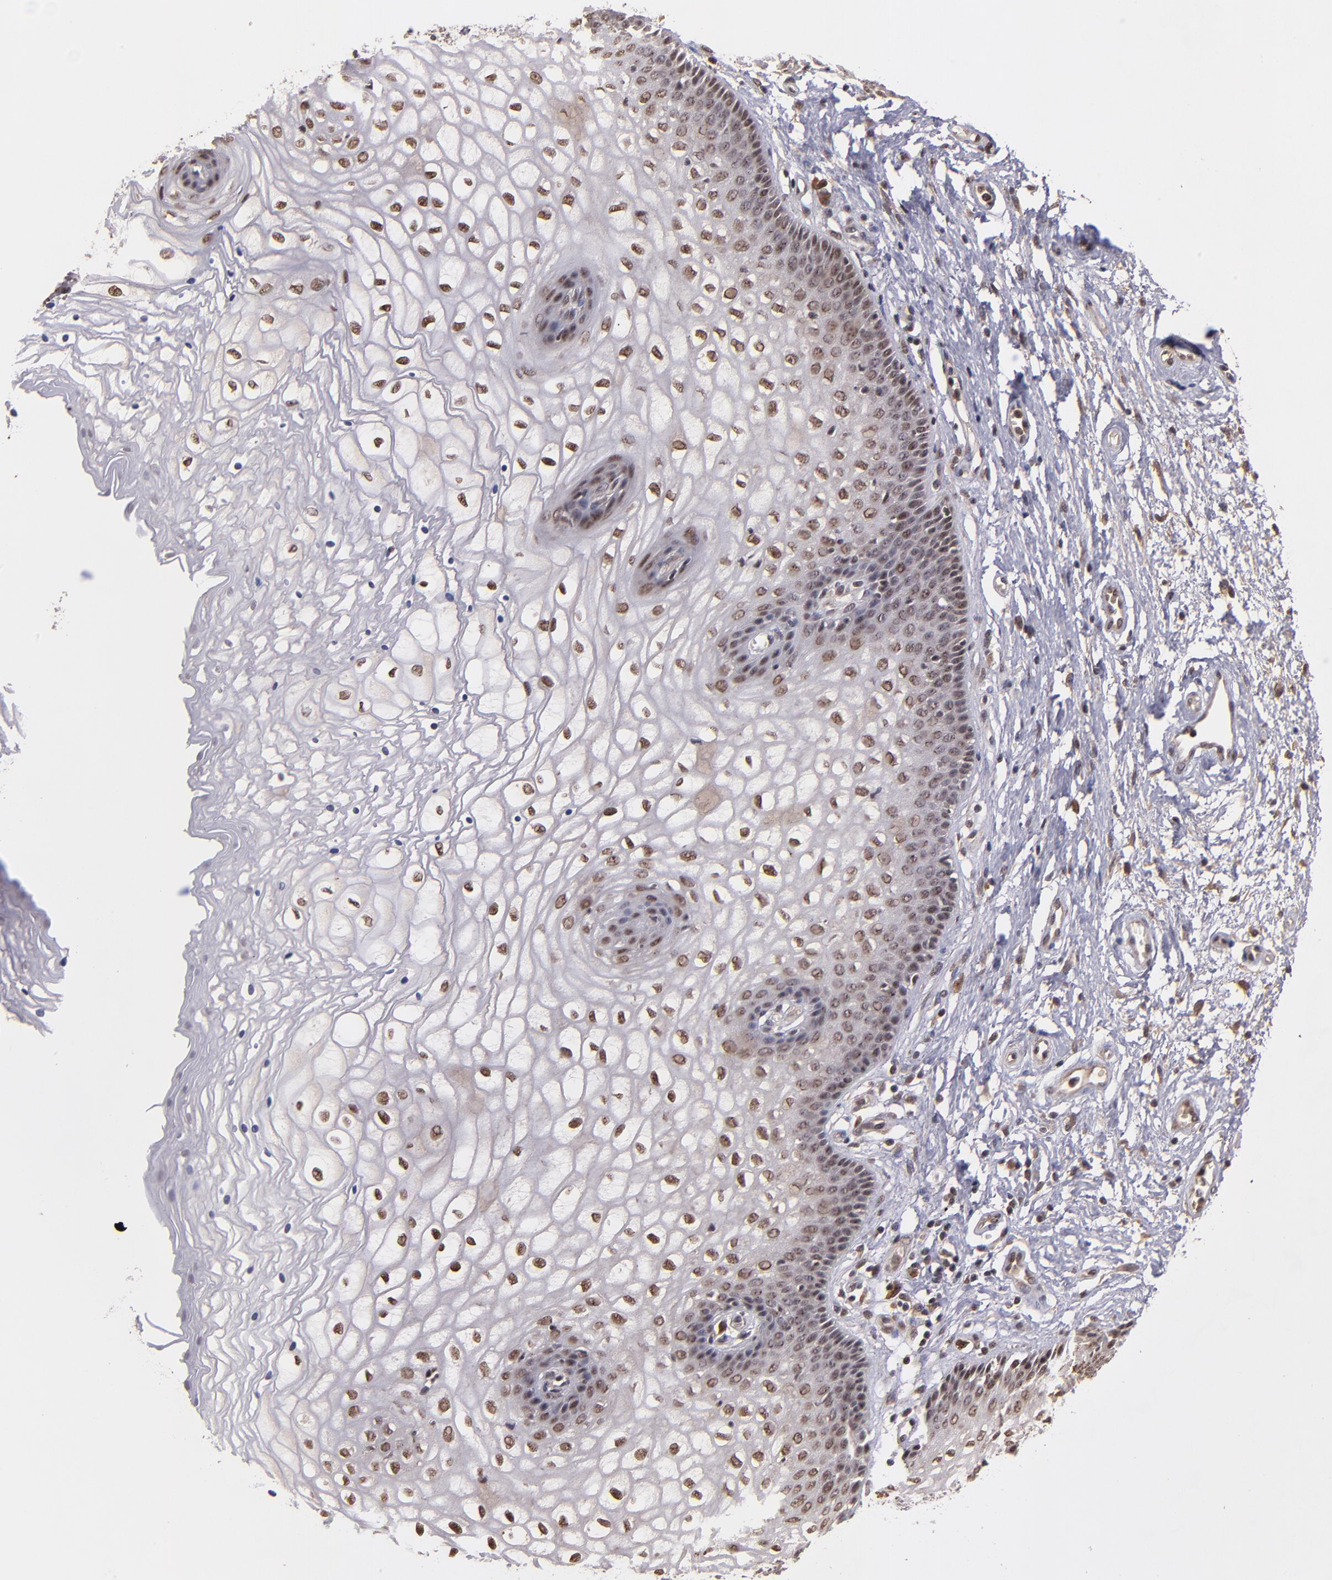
{"staining": {"intensity": "moderate", "quantity": ">75%", "location": "nuclear"}, "tissue": "vagina", "cell_type": "Squamous epithelial cells", "image_type": "normal", "snomed": [{"axis": "morphology", "description": "Normal tissue, NOS"}, {"axis": "topography", "description": "Vagina"}], "caption": "DAB (3,3'-diaminobenzidine) immunohistochemical staining of normal human vagina displays moderate nuclear protein positivity in about >75% of squamous epithelial cells.", "gene": "ABHD12B", "patient": {"sex": "female", "age": 34}}